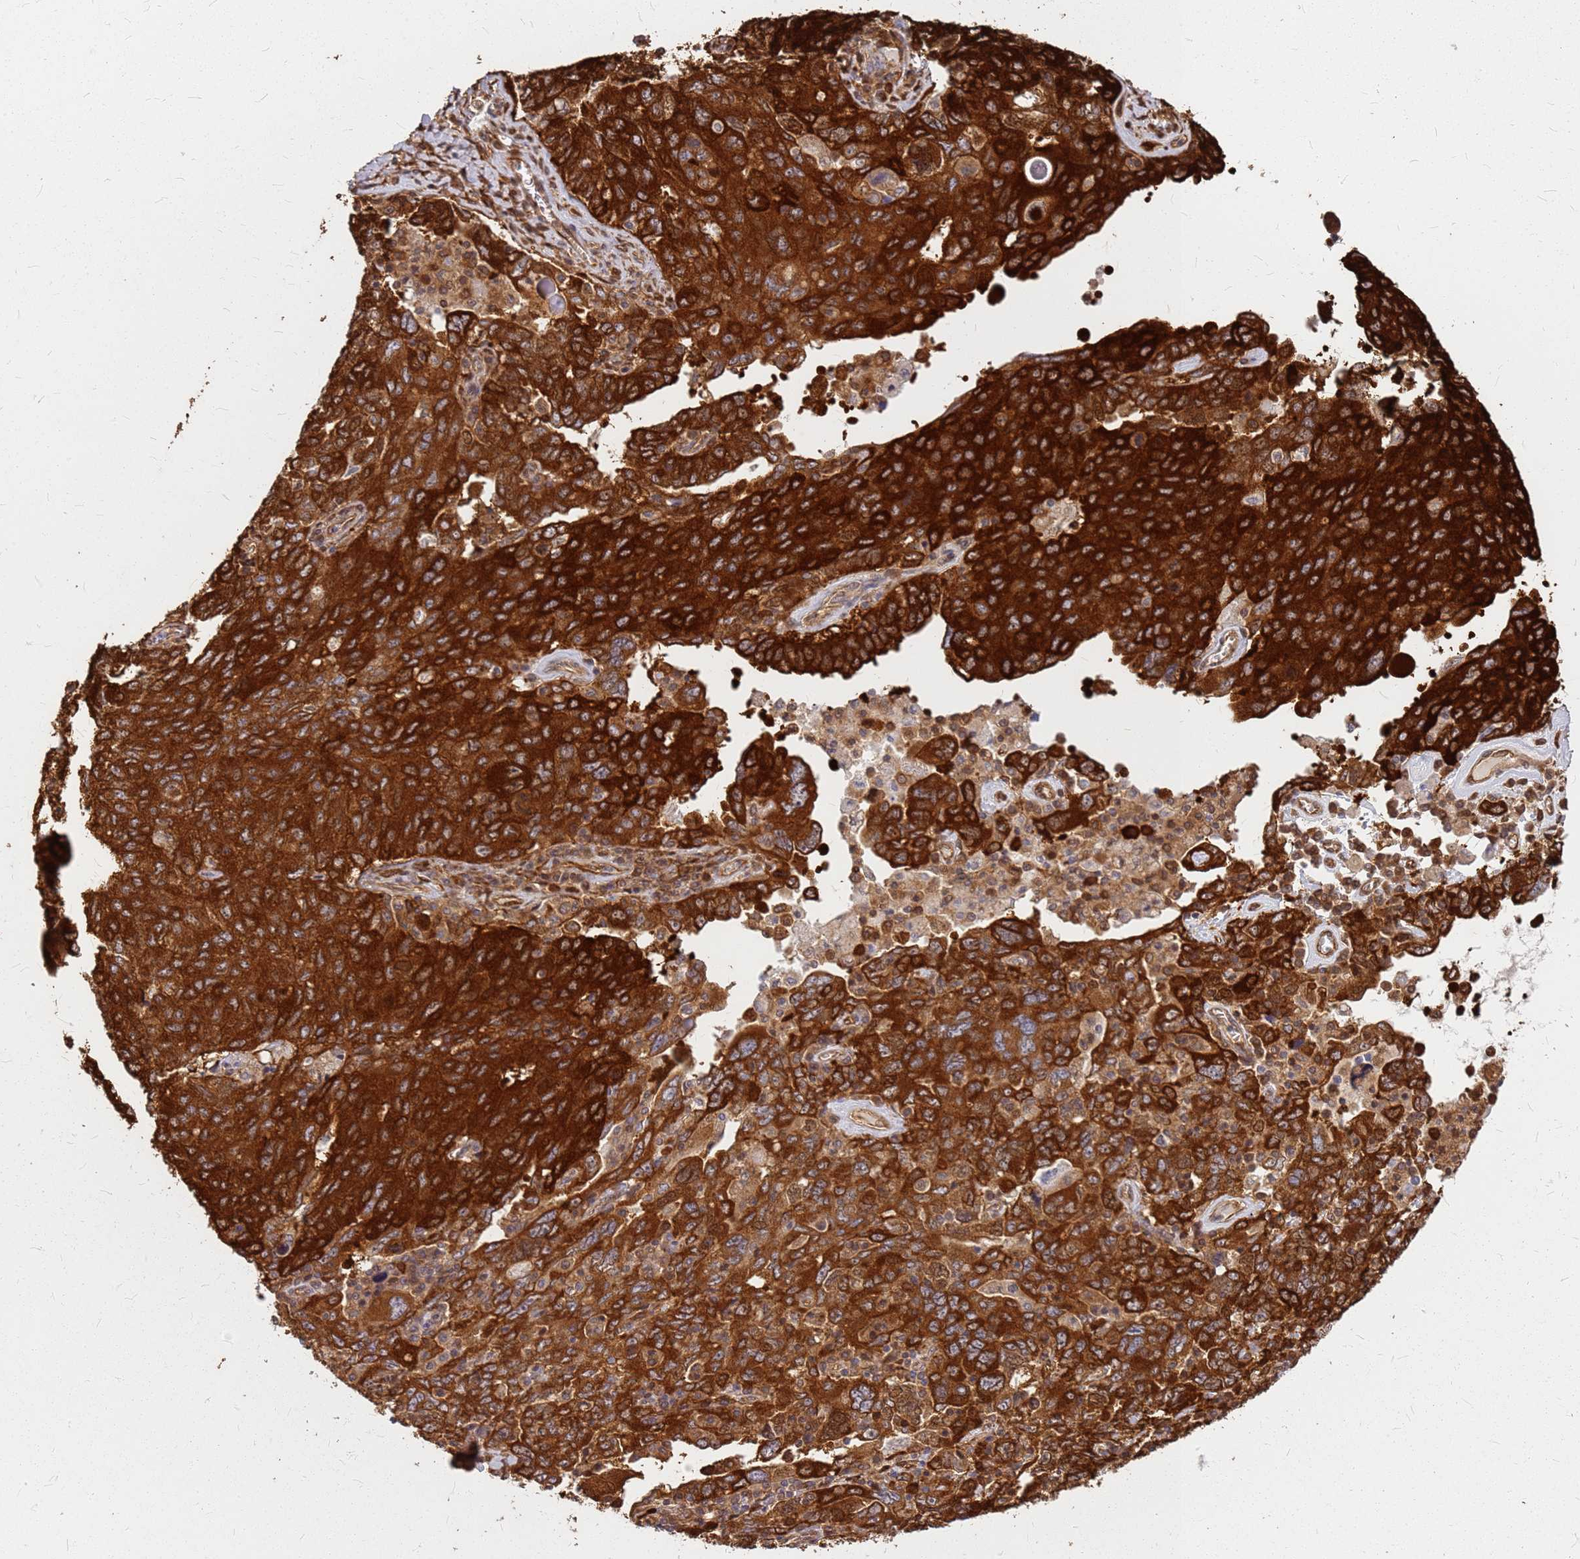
{"staining": {"intensity": "strong", "quantity": ">75%", "location": "cytoplasmic/membranous"}, "tissue": "ovarian cancer", "cell_type": "Tumor cells", "image_type": "cancer", "snomed": [{"axis": "morphology", "description": "Carcinoma, endometroid"}, {"axis": "topography", "description": "Ovary"}], "caption": "Brown immunohistochemical staining in ovarian cancer (endometroid carcinoma) shows strong cytoplasmic/membranous positivity in approximately >75% of tumor cells.", "gene": "HDX", "patient": {"sex": "female", "age": 62}}